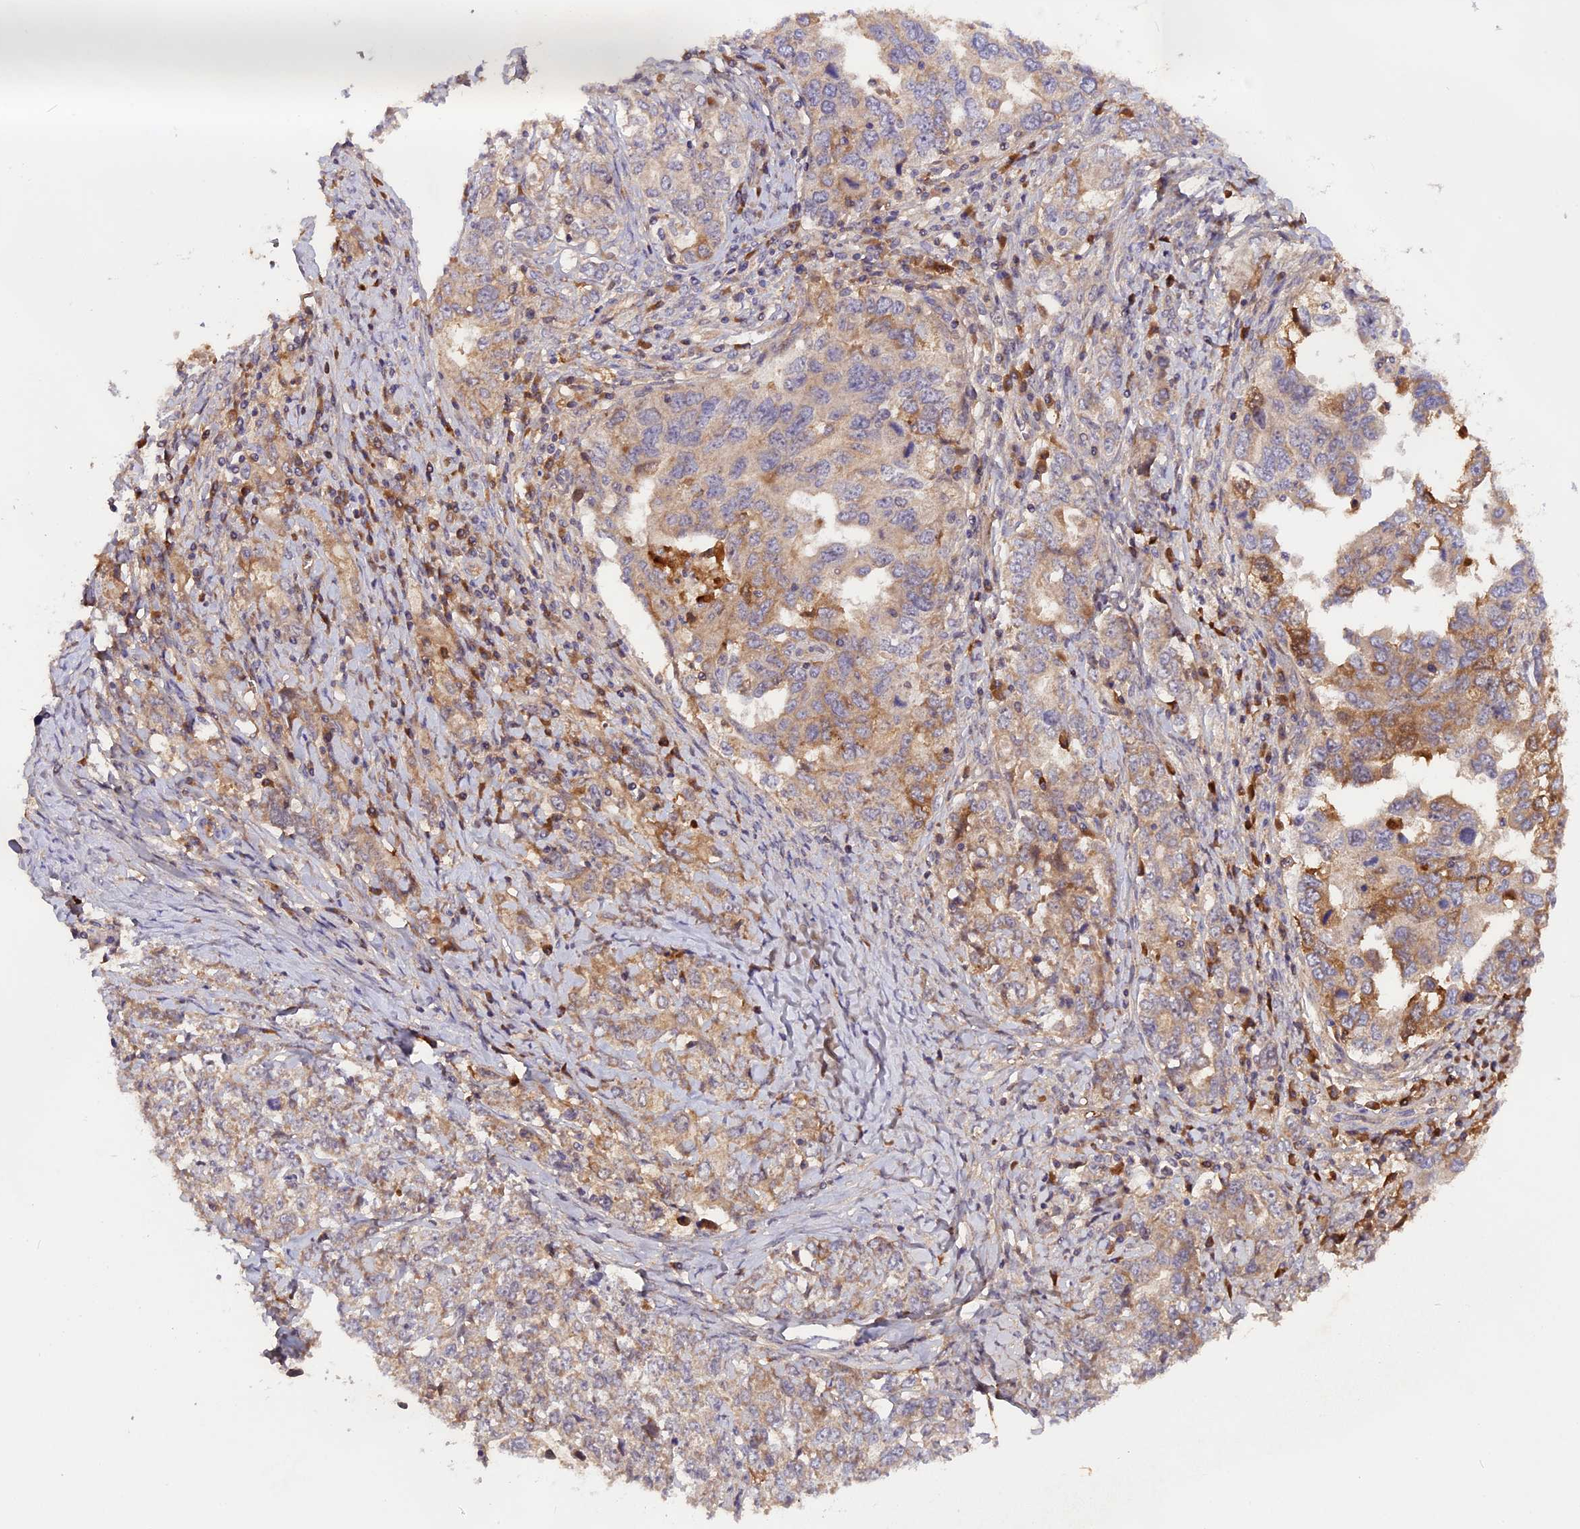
{"staining": {"intensity": "weak", "quantity": ">75%", "location": "cytoplasmic/membranous"}, "tissue": "ovarian cancer", "cell_type": "Tumor cells", "image_type": "cancer", "snomed": [{"axis": "morphology", "description": "Carcinoma, endometroid"}, {"axis": "topography", "description": "Ovary"}], "caption": "DAB immunohistochemical staining of endometroid carcinoma (ovarian) shows weak cytoplasmic/membranous protein positivity in approximately >75% of tumor cells. (DAB IHC with brightfield microscopy, high magnification).", "gene": "MARK4", "patient": {"sex": "female", "age": 62}}